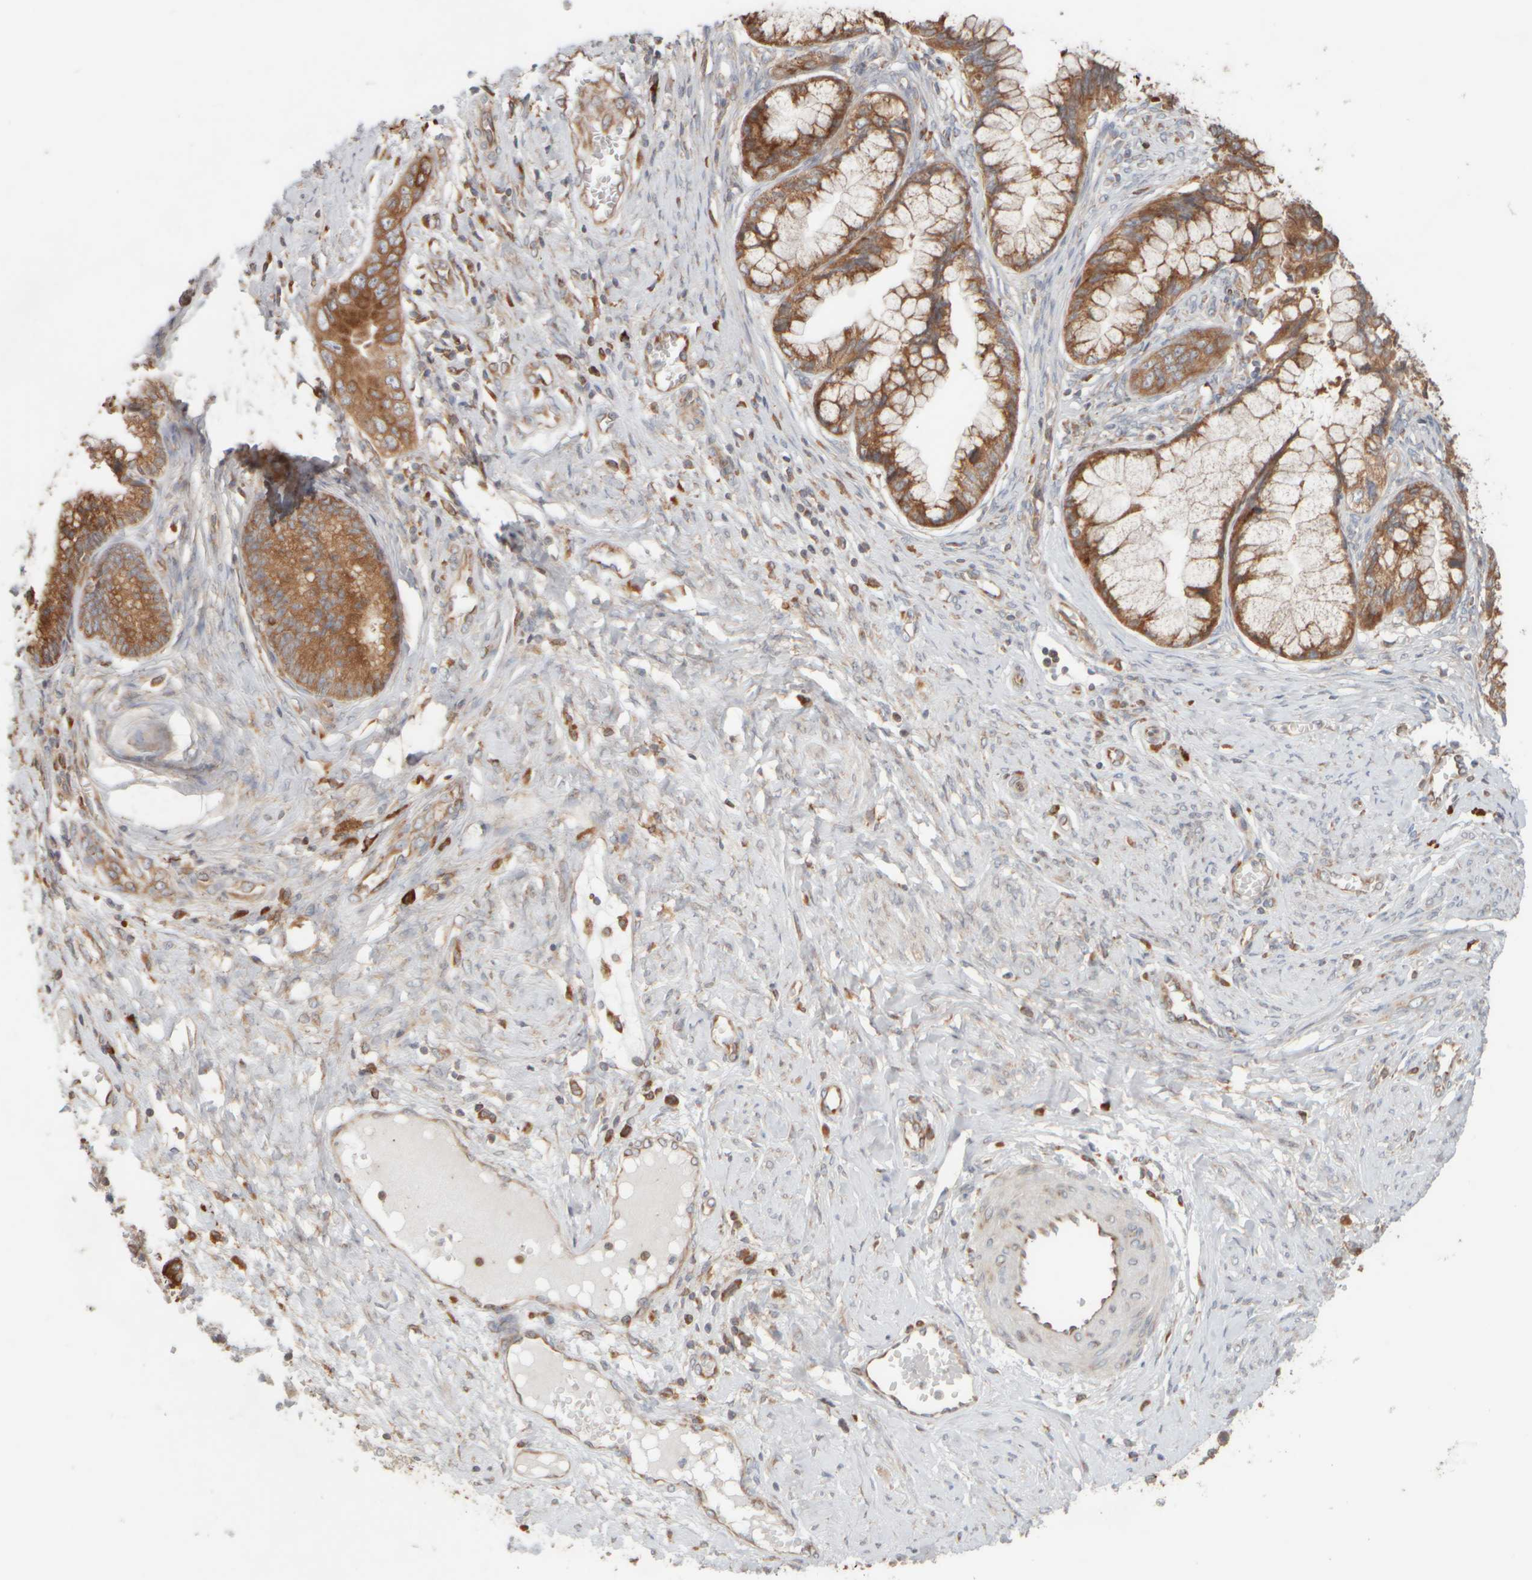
{"staining": {"intensity": "strong", "quantity": ">75%", "location": "cytoplasmic/membranous"}, "tissue": "cervical cancer", "cell_type": "Tumor cells", "image_type": "cancer", "snomed": [{"axis": "morphology", "description": "Adenocarcinoma, NOS"}, {"axis": "topography", "description": "Cervix"}], "caption": "A photomicrograph of adenocarcinoma (cervical) stained for a protein shows strong cytoplasmic/membranous brown staining in tumor cells. (DAB = brown stain, brightfield microscopy at high magnification).", "gene": "EIF2B3", "patient": {"sex": "female", "age": 44}}